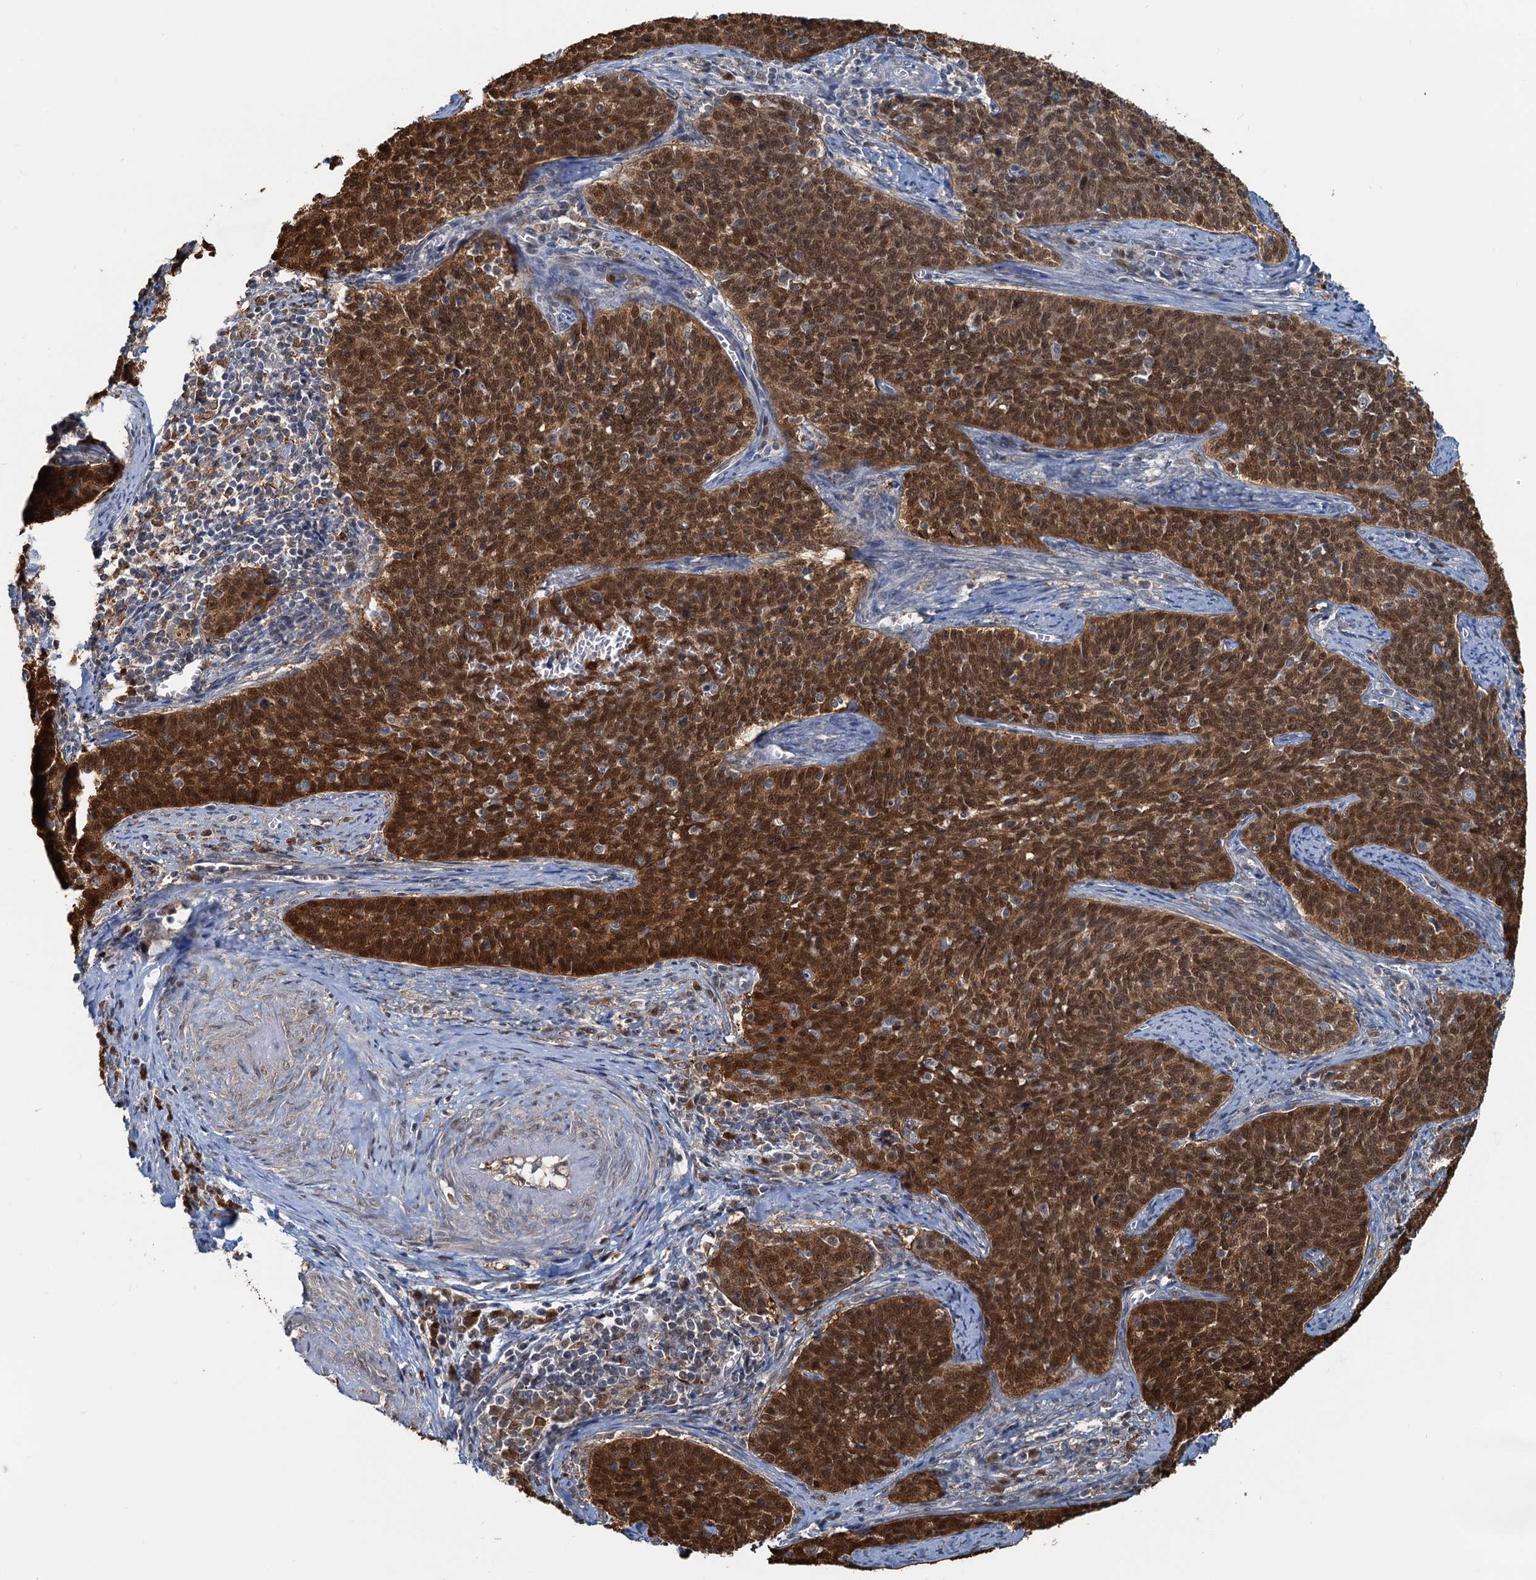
{"staining": {"intensity": "strong", "quantity": ">75%", "location": "cytoplasmic/membranous,nuclear"}, "tissue": "cervical cancer", "cell_type": "Tumor cells", "image_type": "cancer", "snomed": [{"axis": "morphology", "description": "Squamous cell carcinoma, NOS"}, {"axis": "topography", "description": "Cervix"}], "caption": "Immunohistochemical staining of human cervical cancer (squamous cell carcinoma) displays strong cytoplasmic/membranous and nuclear protein expression in about >75% of tumor cells.", "gene": "SPINDOC", "patient": {"sex": "female", "age": 39}}